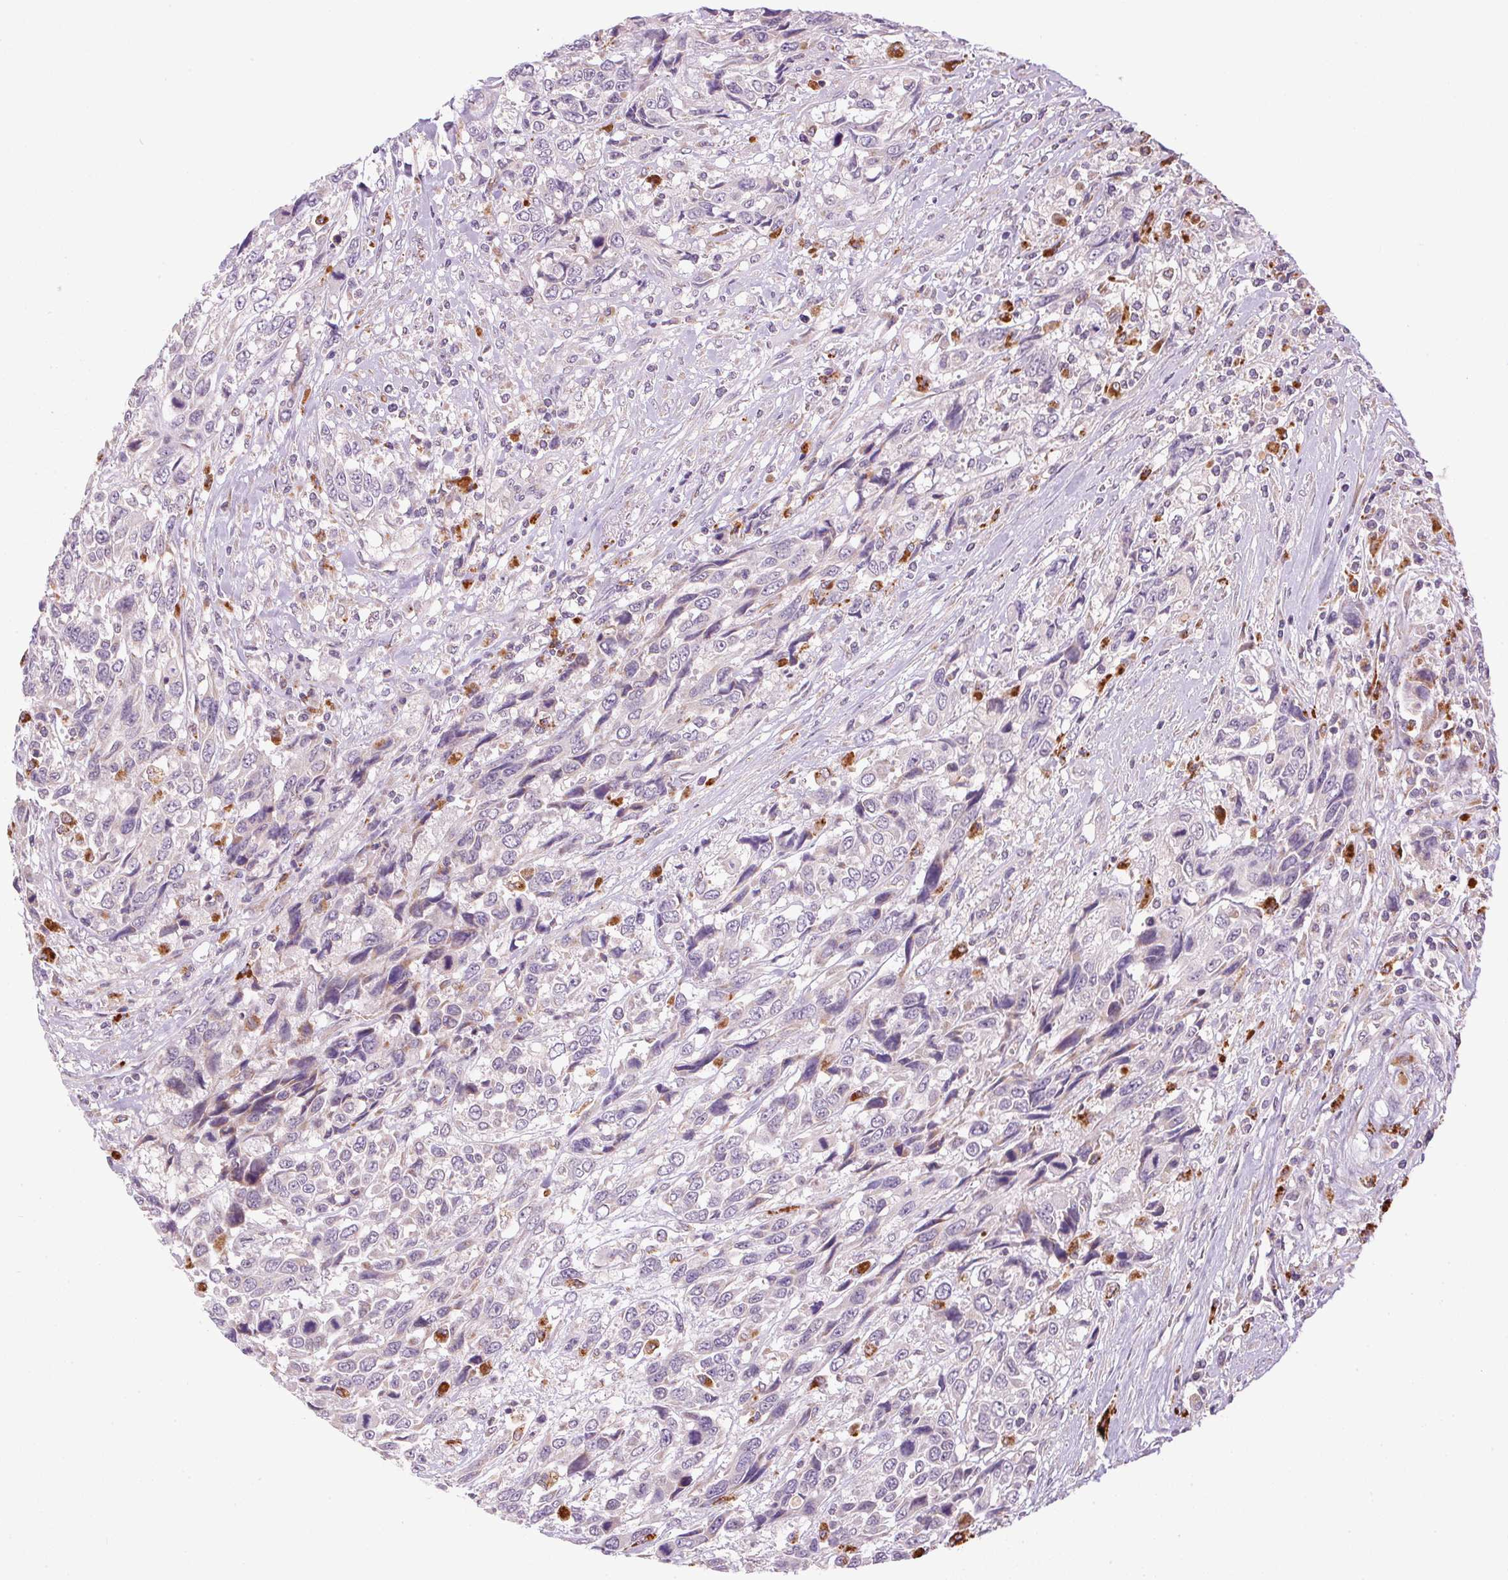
{"staining": {"intensity": "negative", "quantity": "none", "location": "none"}, "tissue": "urothelial cancer", "cell_type": "Tumor cells", "image_type": "cancer", "snomed": [{"axis": "morphology", "description": "Urothelial carcinoma, High grade"}, {"axis": "topography", "description": "Urinary bladder"}], "caption": "The histopathology image exhibits no staining of tumor cells in urothelial cancer. Brightfield microscopy of IHC stained with DAB (brown) and hematoxylin (blue), captured at high magnification.", "gene": "ADH5", "patient": {"sex": "female", "age": 70}}